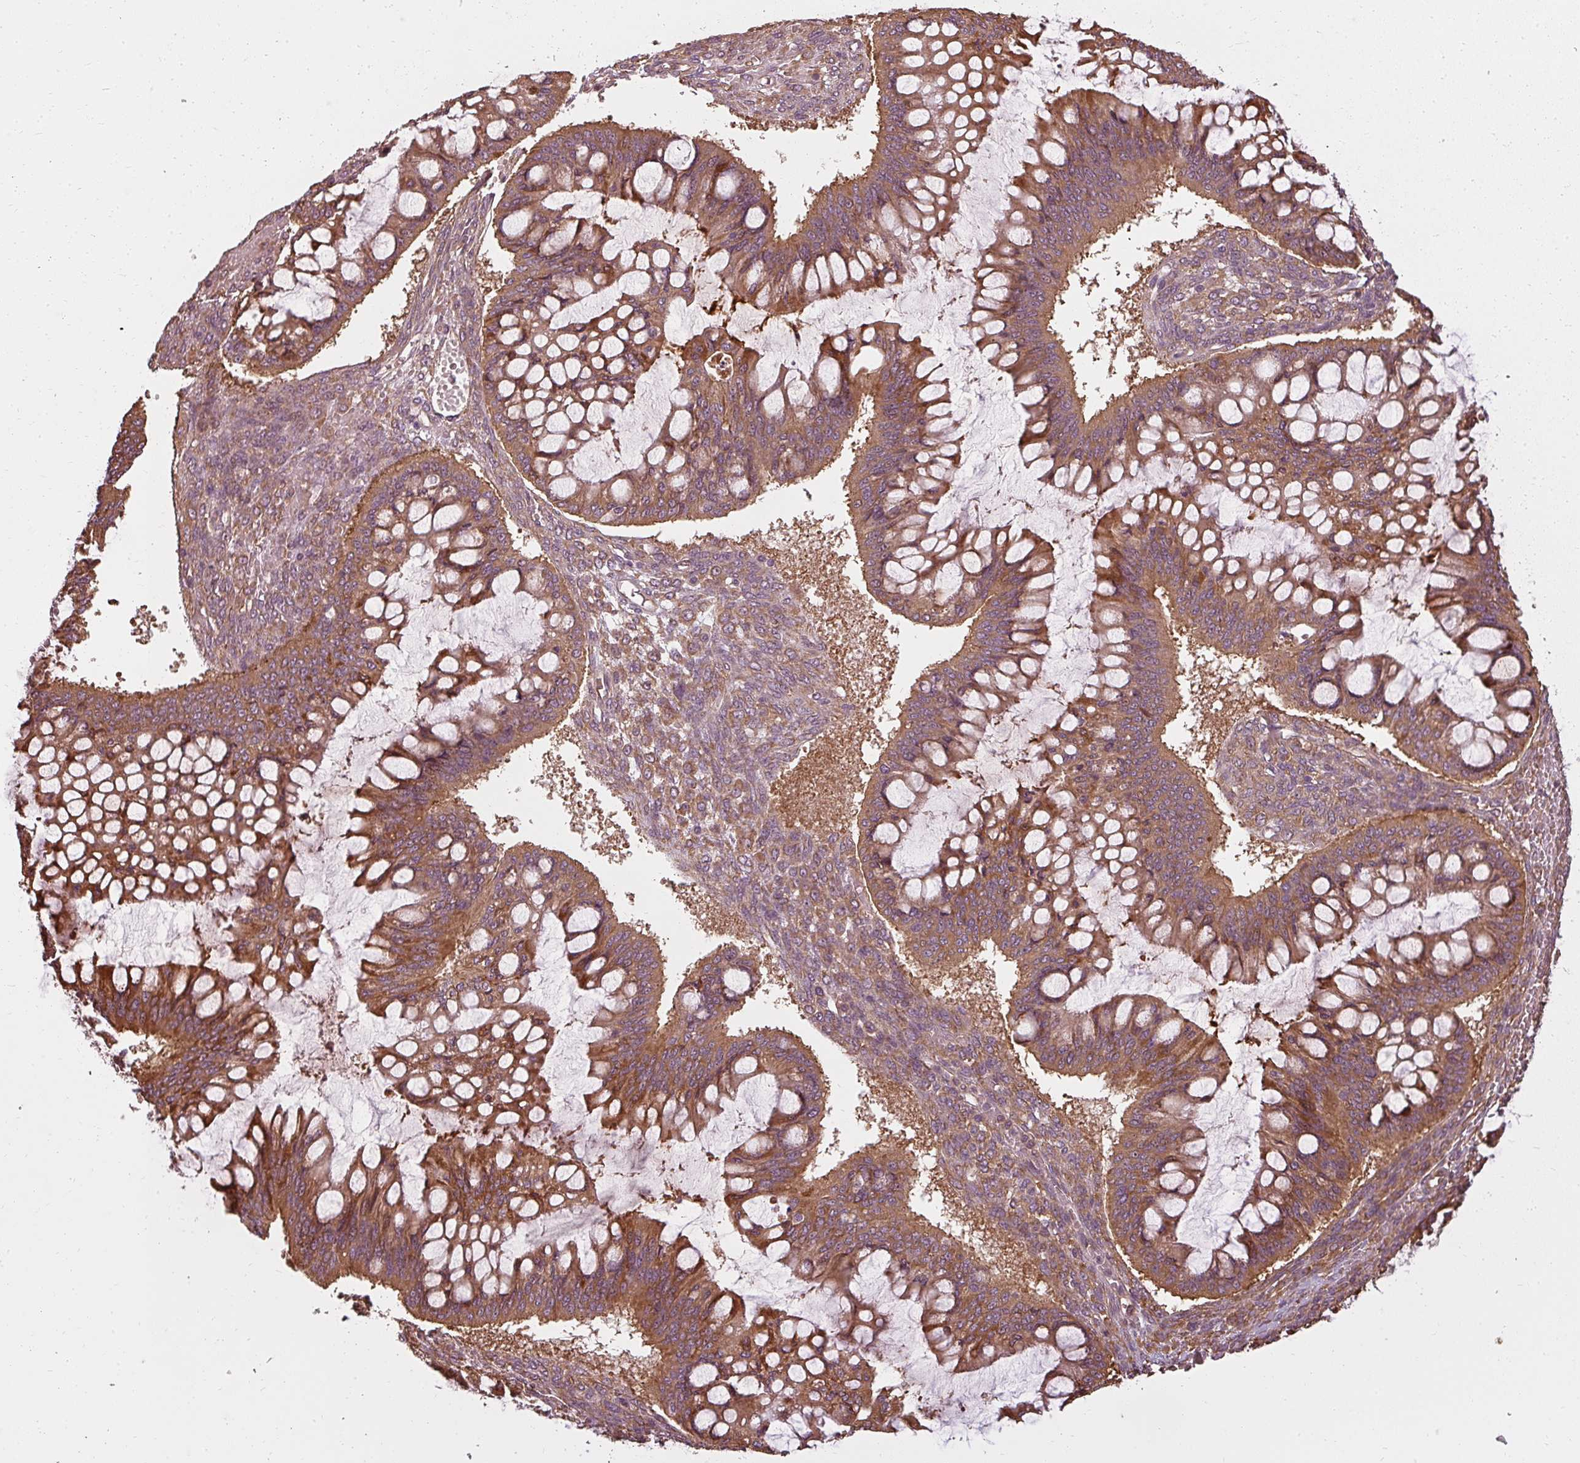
{"staining": {"intensity": "moderate", "quantity": ">75%", "location": "cytoplasmic/membranous"}, "tissue": "ovarian cancer", "cell_type": "Tumor cells", "image_type": "cancer", "snomed": [{"axis": "morphology", "description": "Cystadenocarcinoma, mucinous, NOS"}, {"axis": "topography", "description": "Ovary"}], "caption": "About >75% of tumor cells in ovarian cancer (mucinous cystadenocarcinoma) show moderate cytoplasmic/membranous protein positivity as visualized by brown immunohistochemical staining.", "gene": "RPL24", "patient": {"sex": "female", "age": 73}}